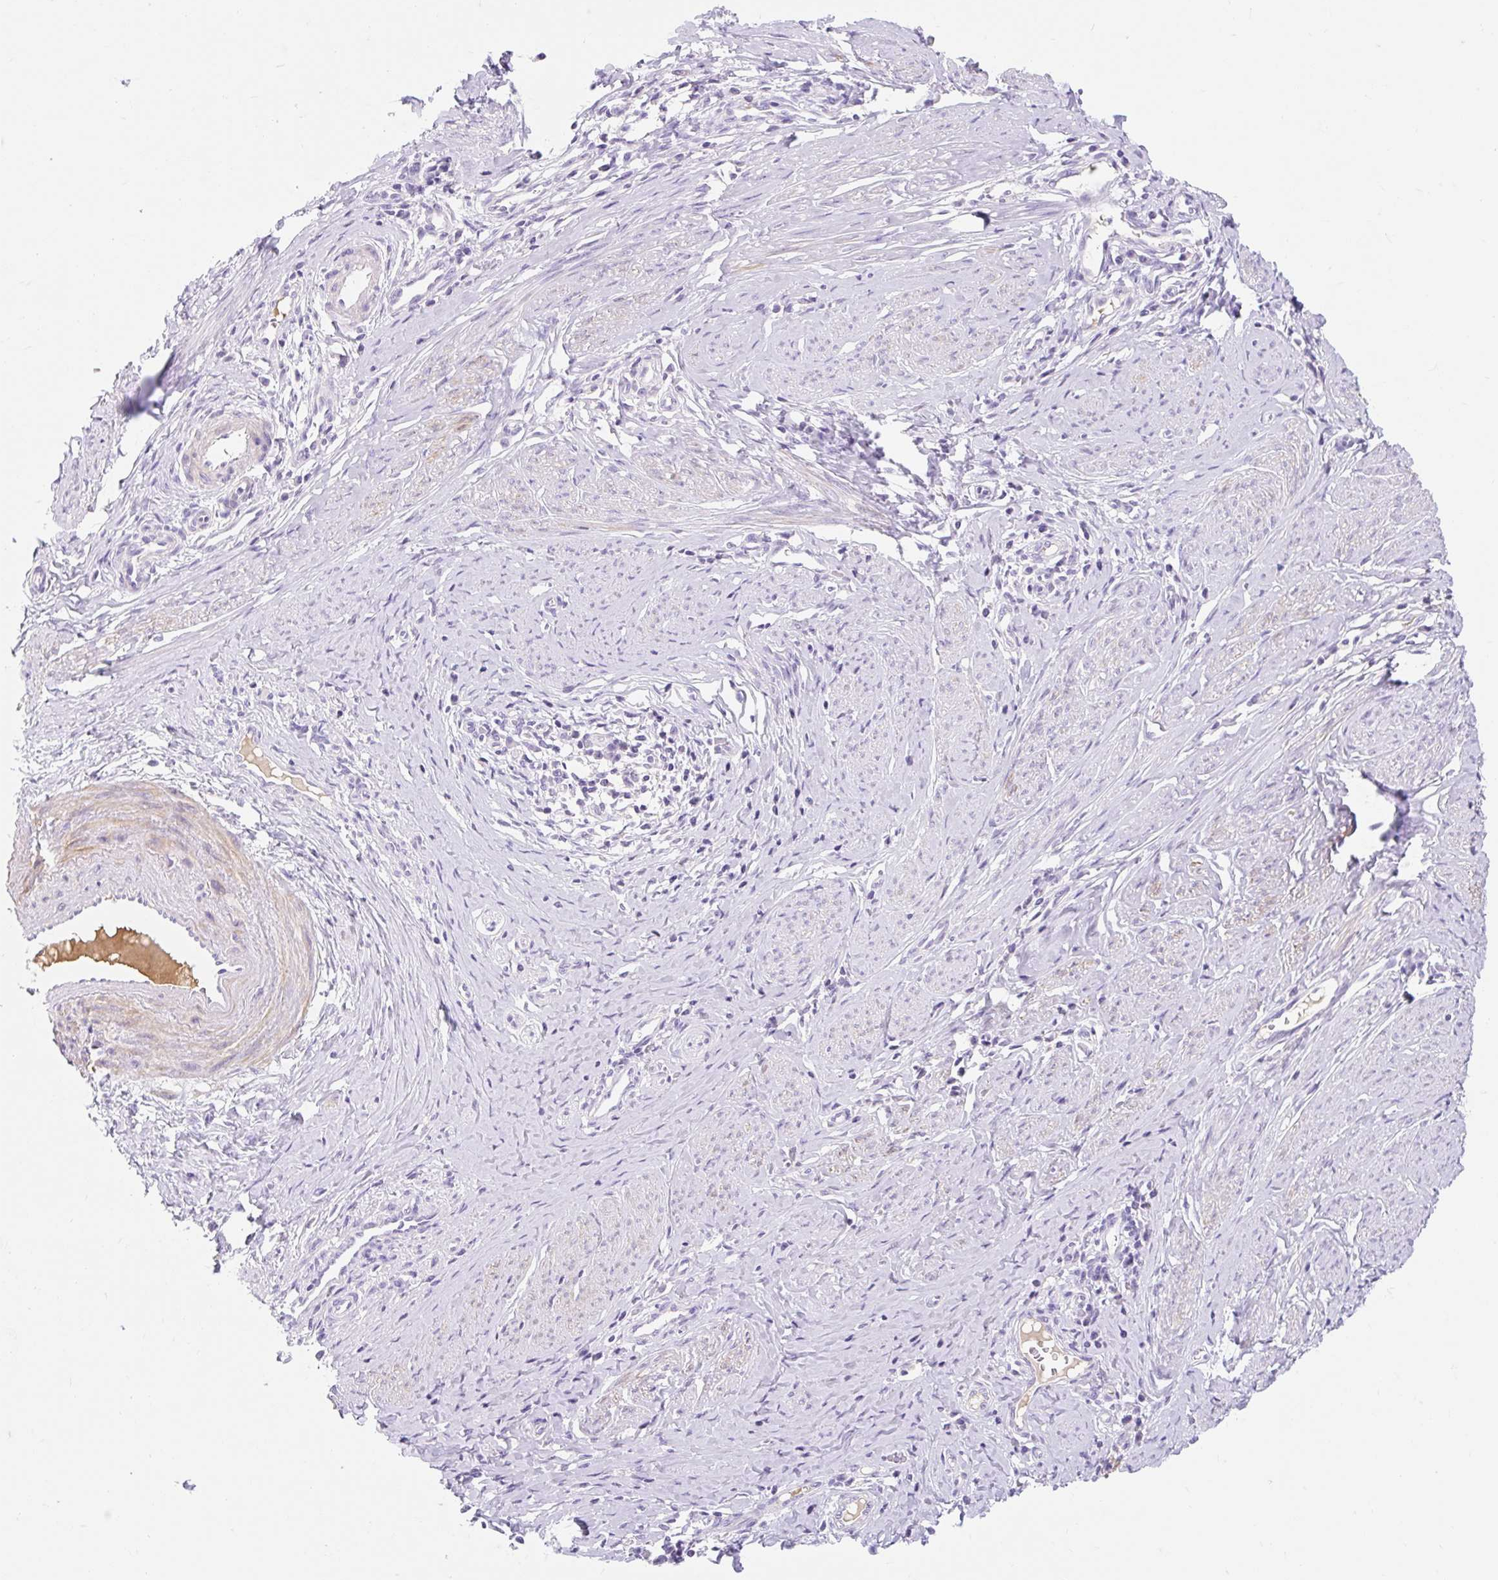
{"staining": {"intensity": "negative", "quantity": "none", "location": "none"}, "tissue": "cervical cancer", "cell_type": "Tumor cells", "image_type": "cancer", "snomed": [{"axis": "morphology", "description": "Adenocarcinoma, NOS"}, {"axis": "topography", "description": "Cervix"}], "caption": "Protein analysis of cervical adenocarcinoma shows no significant staining in tumor cells.", "gene": "SLC28A1", "patient": {"sex": "female", "age": 36}}